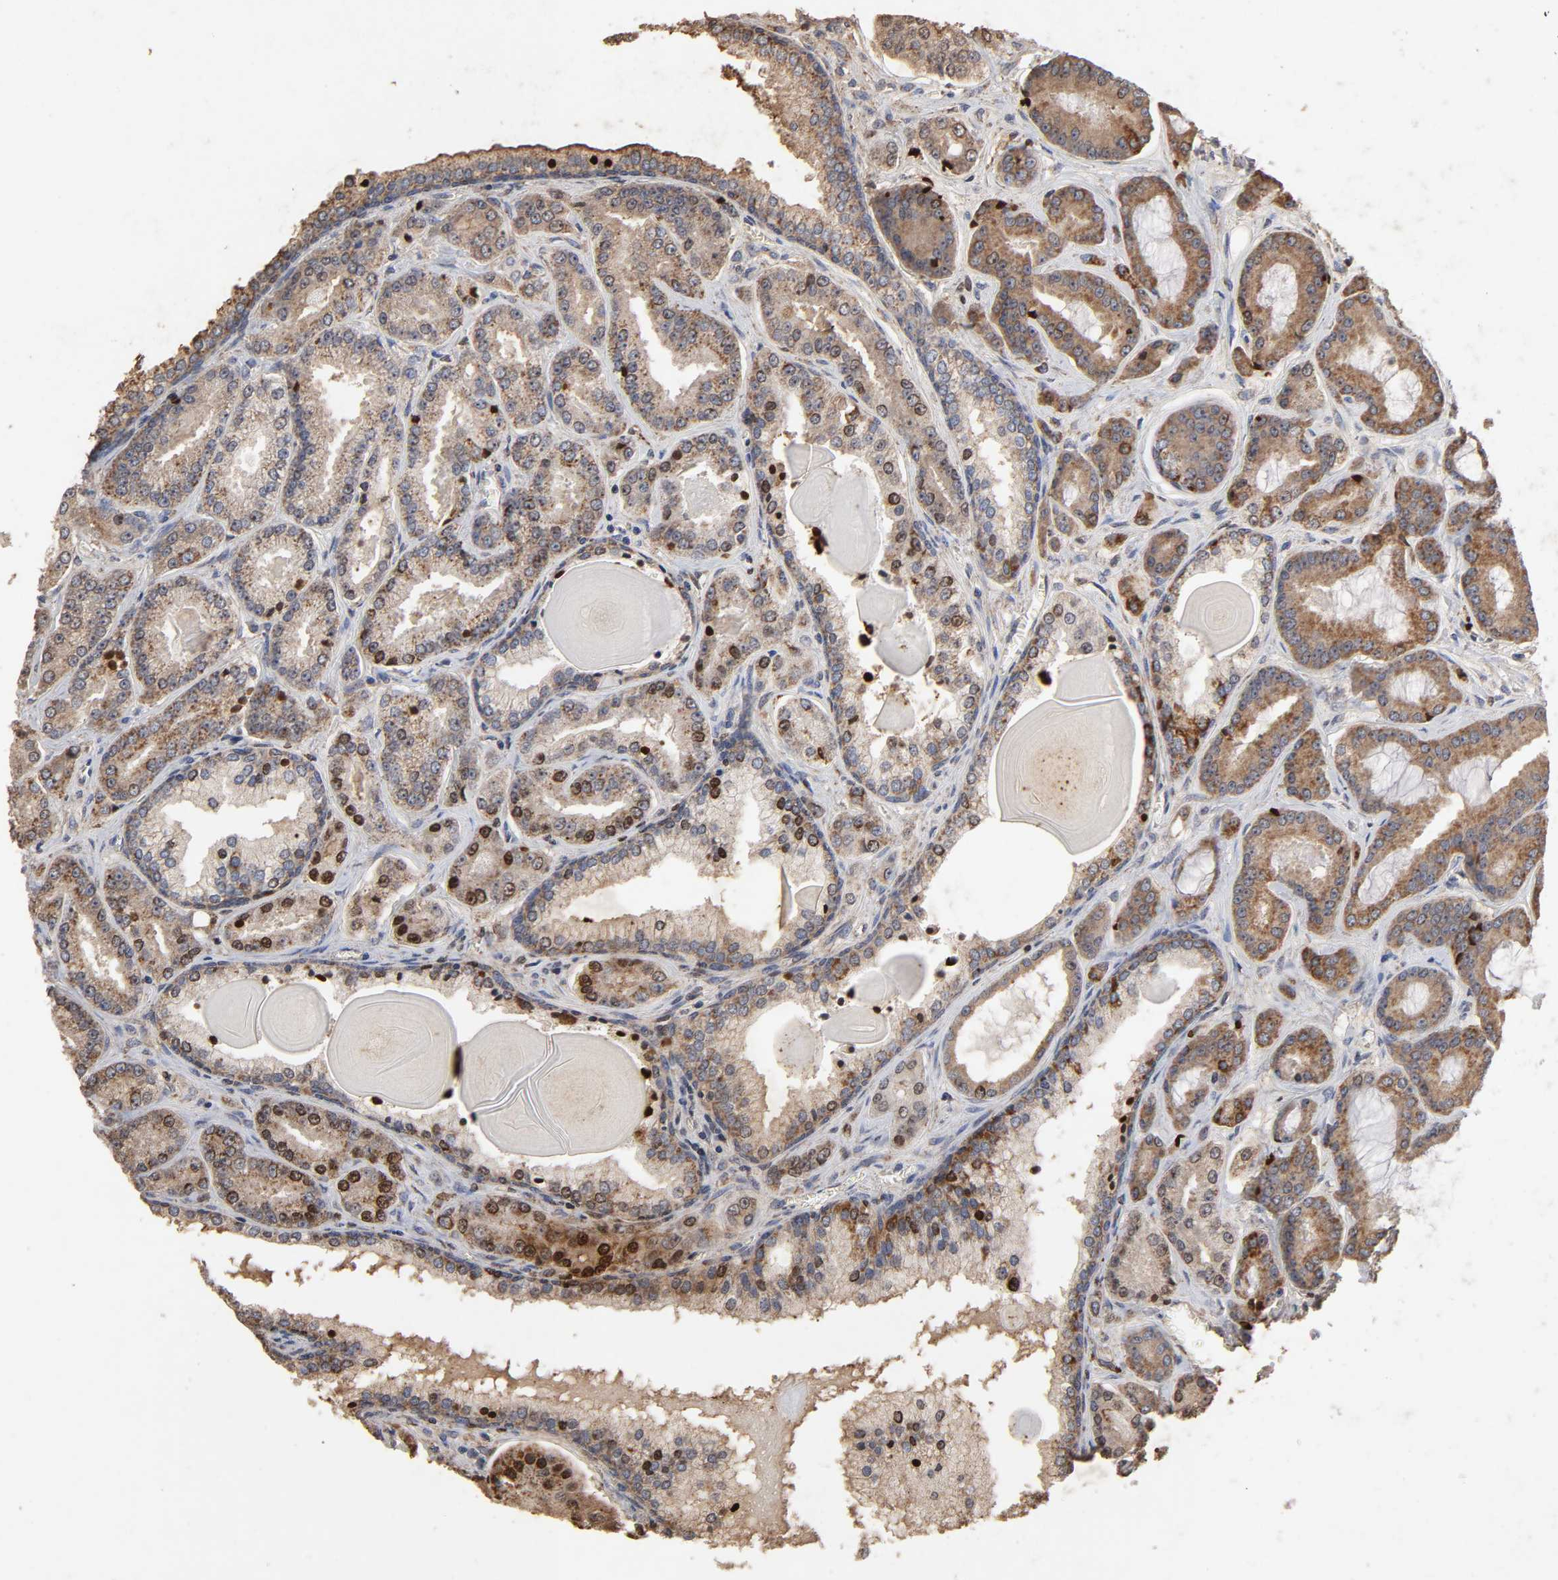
{"staining": {"intensity": "strong", "quantity": "25%-75%", "location": "cytoplasmic/membranous"}, "tissue": "prostate cancer", "cell_type": "Tumor cells", "image_type": "cancer", "snomed": [{"axis": "morphology", "description": "Adenocarcinoma, Low grade"}, {"axis": "topography", "description": "Prostate"}], "caption": "Protein staining exhibits strong cytoplasmic/membranous positivity in approximately 25%-75% of tumor cells in prostate adenocarcinoma (low-grade). Nuclei are stained in blue.", "gene": "CYCS", "patient": {"sex": "male", "age": 59}}